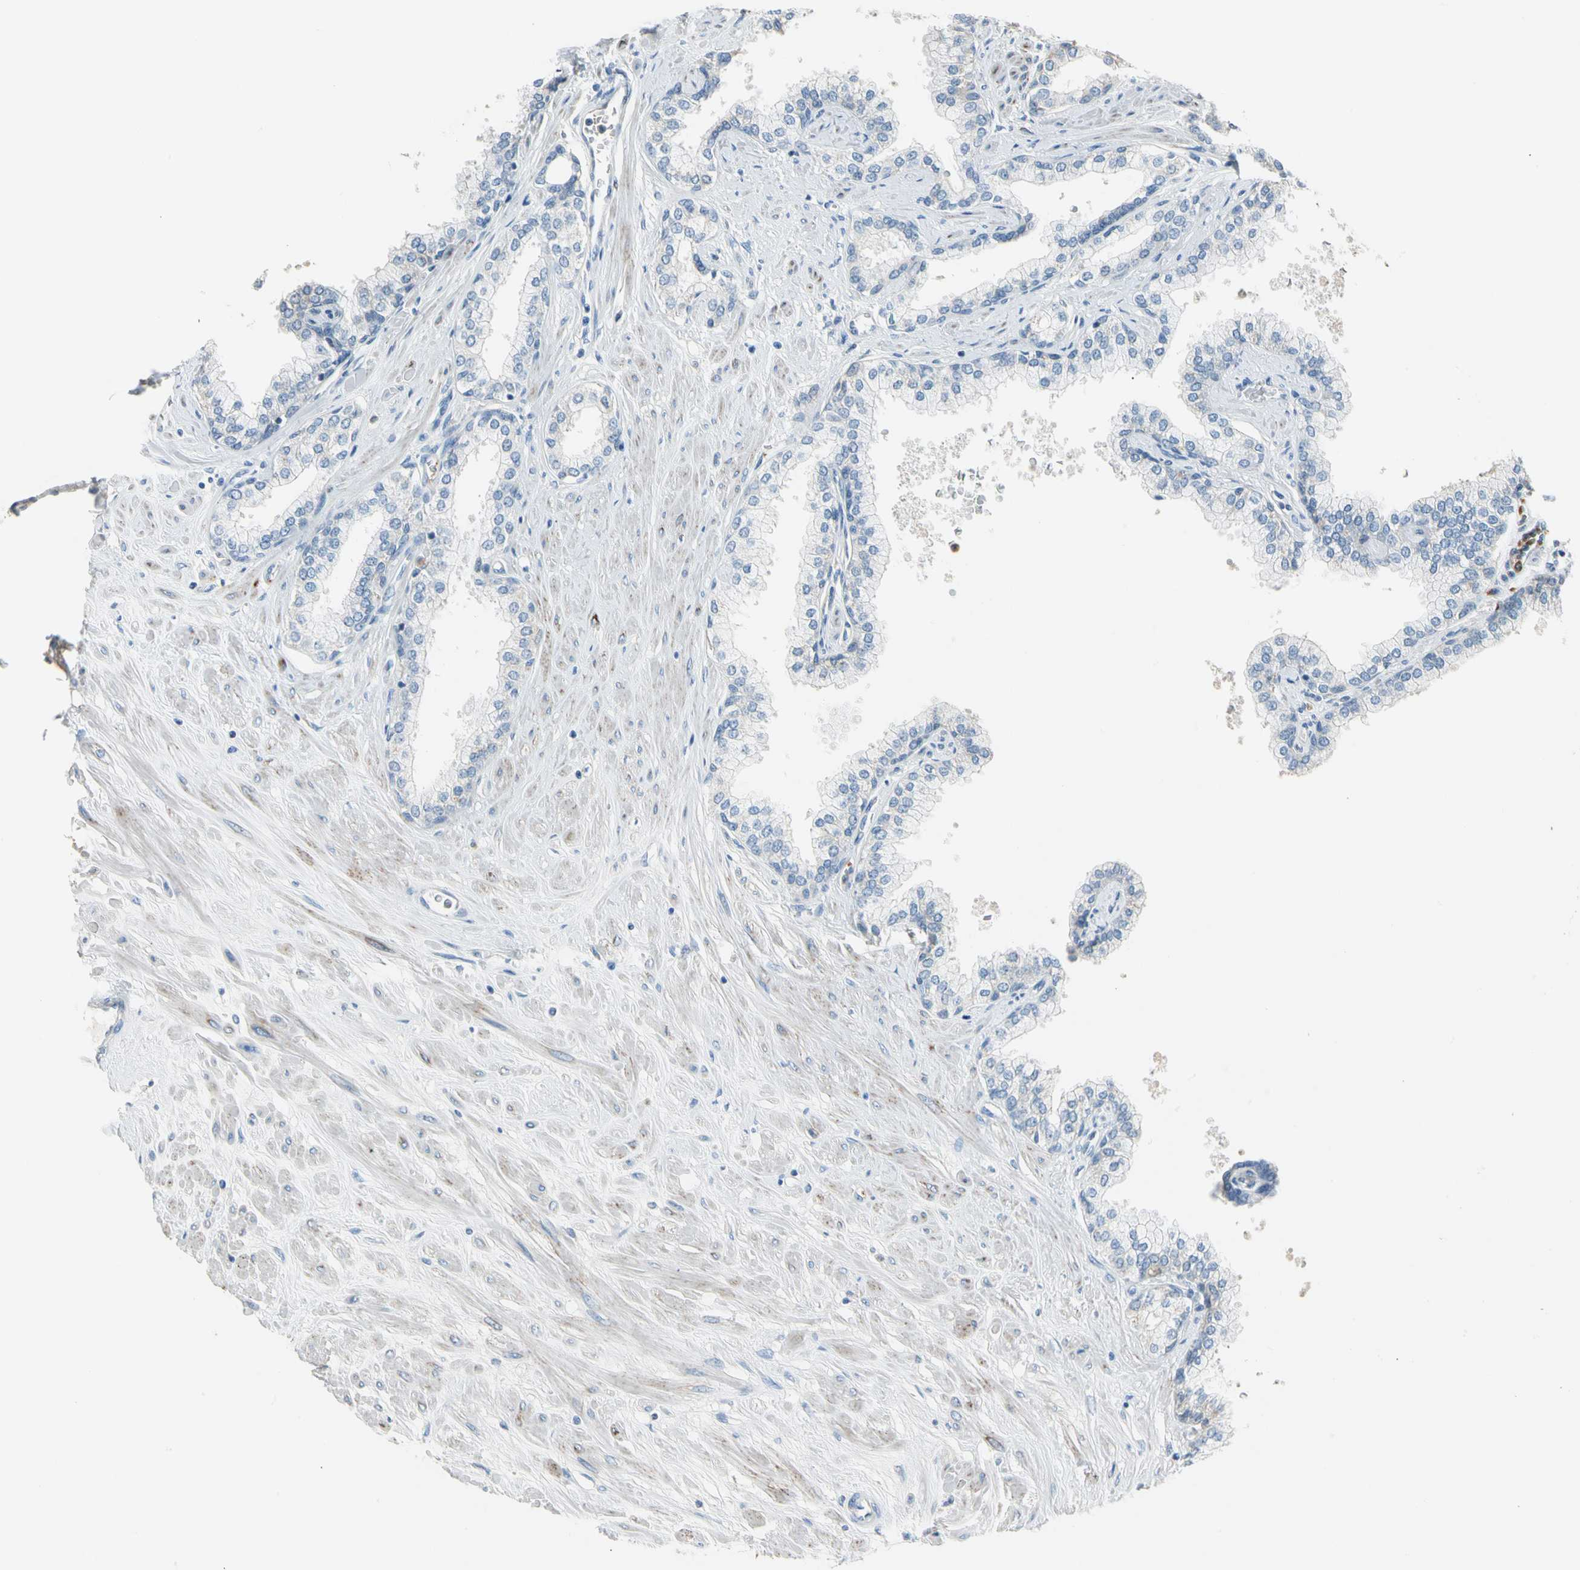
{"staining": {"intensity": "weak", "quantity": "25%-75%", "location": "cytoplasmic/membranous"}, "tissue": "prostate", "cell_type": "Glandular cells", "image_type": "normal", "snomed": [{"axis": "morphology", "description": "Normal tissue, NOS"}, {"axis": "topography", "description": "Prostate"}], "caption": "Immunohistochemistry (IHC) image of unremarkable prostate: human prostate stained using IHC demonstrates low levels of weak protein expression localized specifically in the cytoplasmic/membranous of glandular cells, appearing as a cytoplasmic/membranous brown color.", "gene": "LY6G6F", "patient": {"sex": "male", "age": 60}}